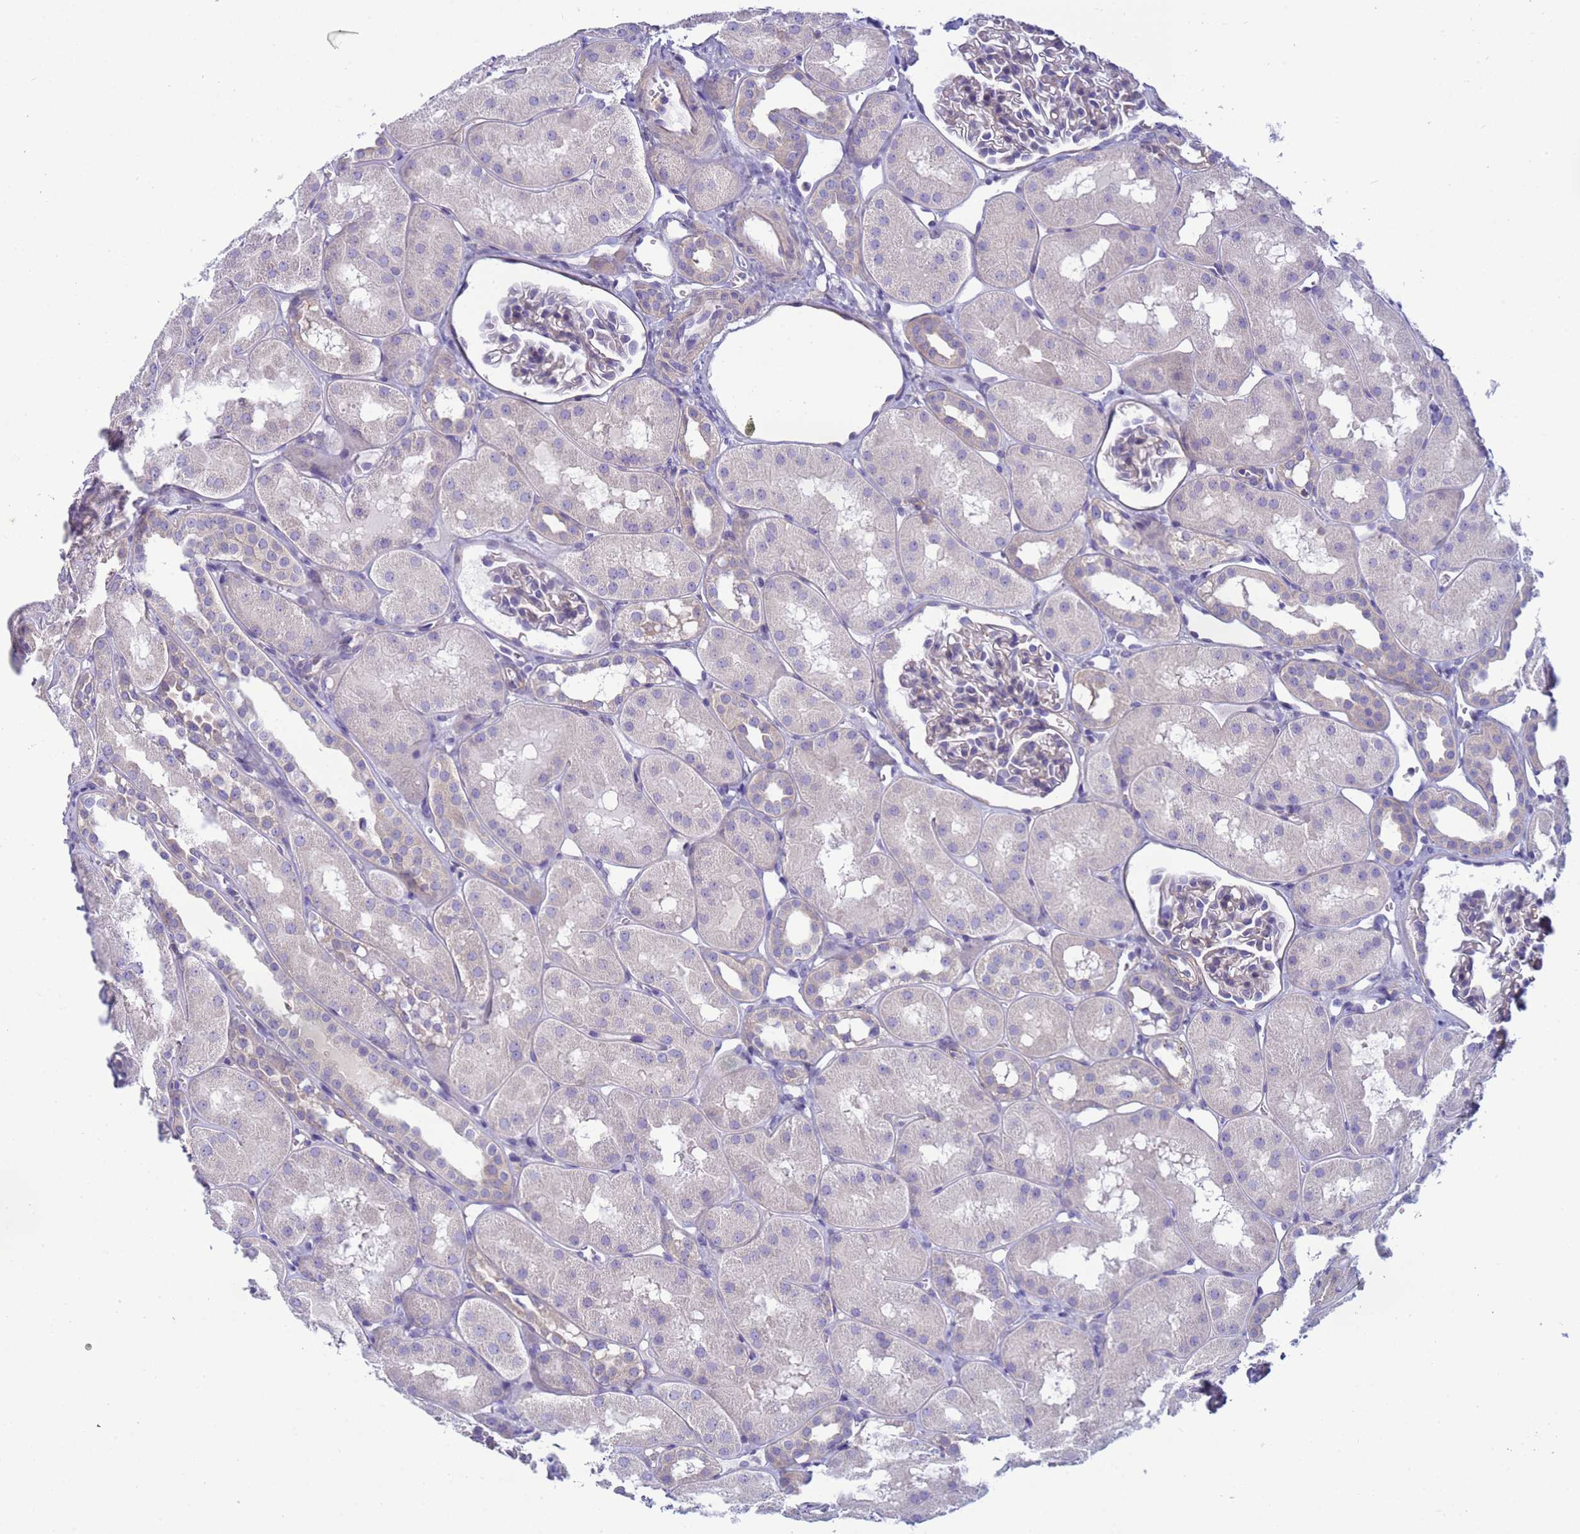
{"staining": {"intensity": "weak", "quantity": "<25%", "location": "cytoplasmic/membranous"}, "tissue": "kidney", "cell_type": "Cells in glomeruli", "image_type": "normal", "snomed": [{"axis": "morphology", "description": "Normal tissue, NOS"}, {"axis": "topography", "description": "Kidney"}, {"axis": "topography", "description": "Urinary bladder"}], "caption": "IHC micrograph of normal human kidney stained for a protein (brown), which reveals no expression in cells in glomeruli. Nuclei are stained in blue.", "gene": "TRPC6", "patient": {"sex": "male", "age": 16}}